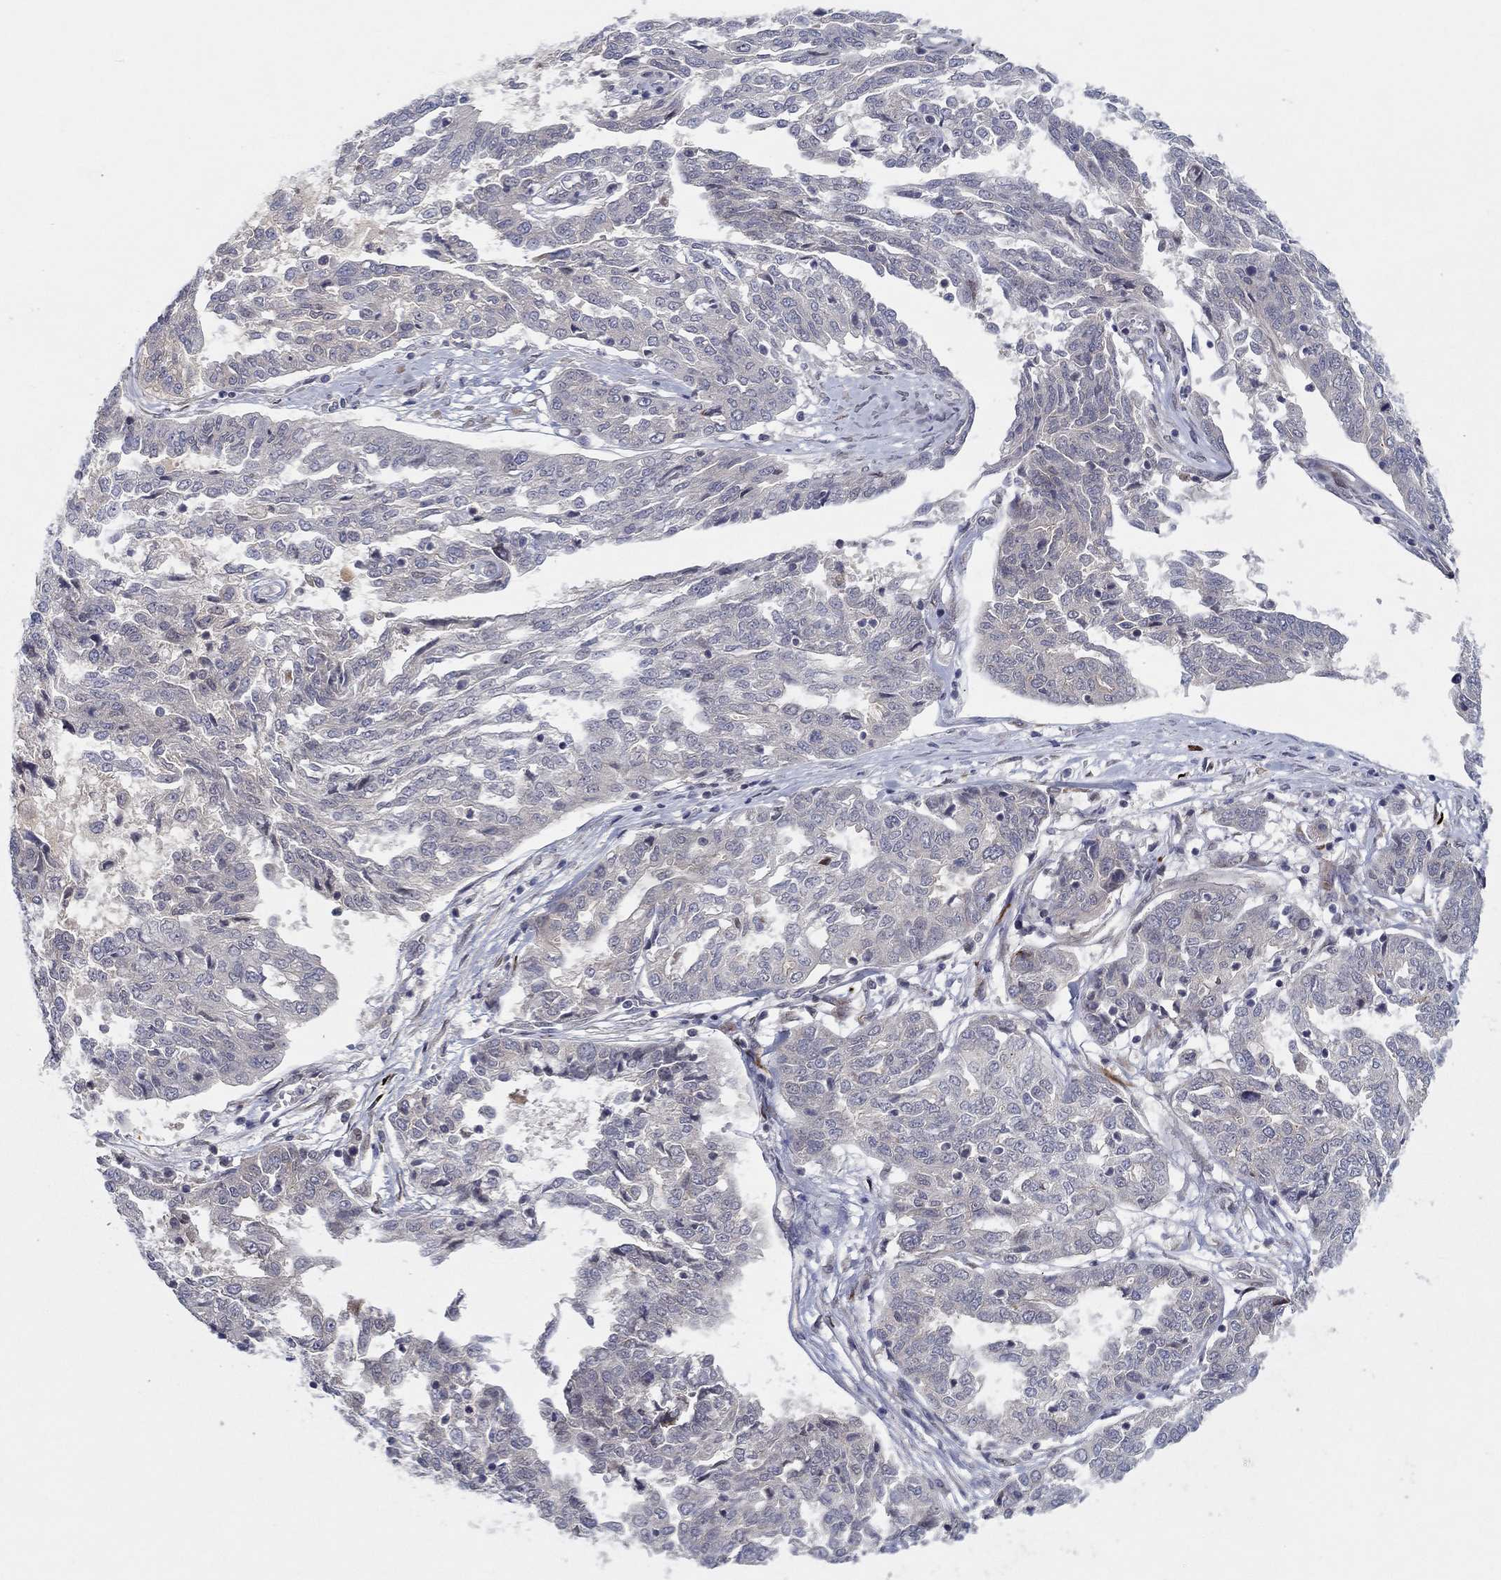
{"staining": {"intensity": "negative", "quantity": "none", "location": "none"}, "tissue": "ovarian cancer", "cell_type": "Tumor cells", "image_type": "cancer", "snomed": [{"axis": "morphology", "description": "Cystadenocarcinoma, serous, NOS"}, {"axis": "topography", "description": "Ovary"}], "caption": "An image of ovarian serous cystadenocarcinoma stained for a protein shows no brown staining in tumor cells.", "gene": "CETN3", "patient": {"sex": "female", "age": 67}}